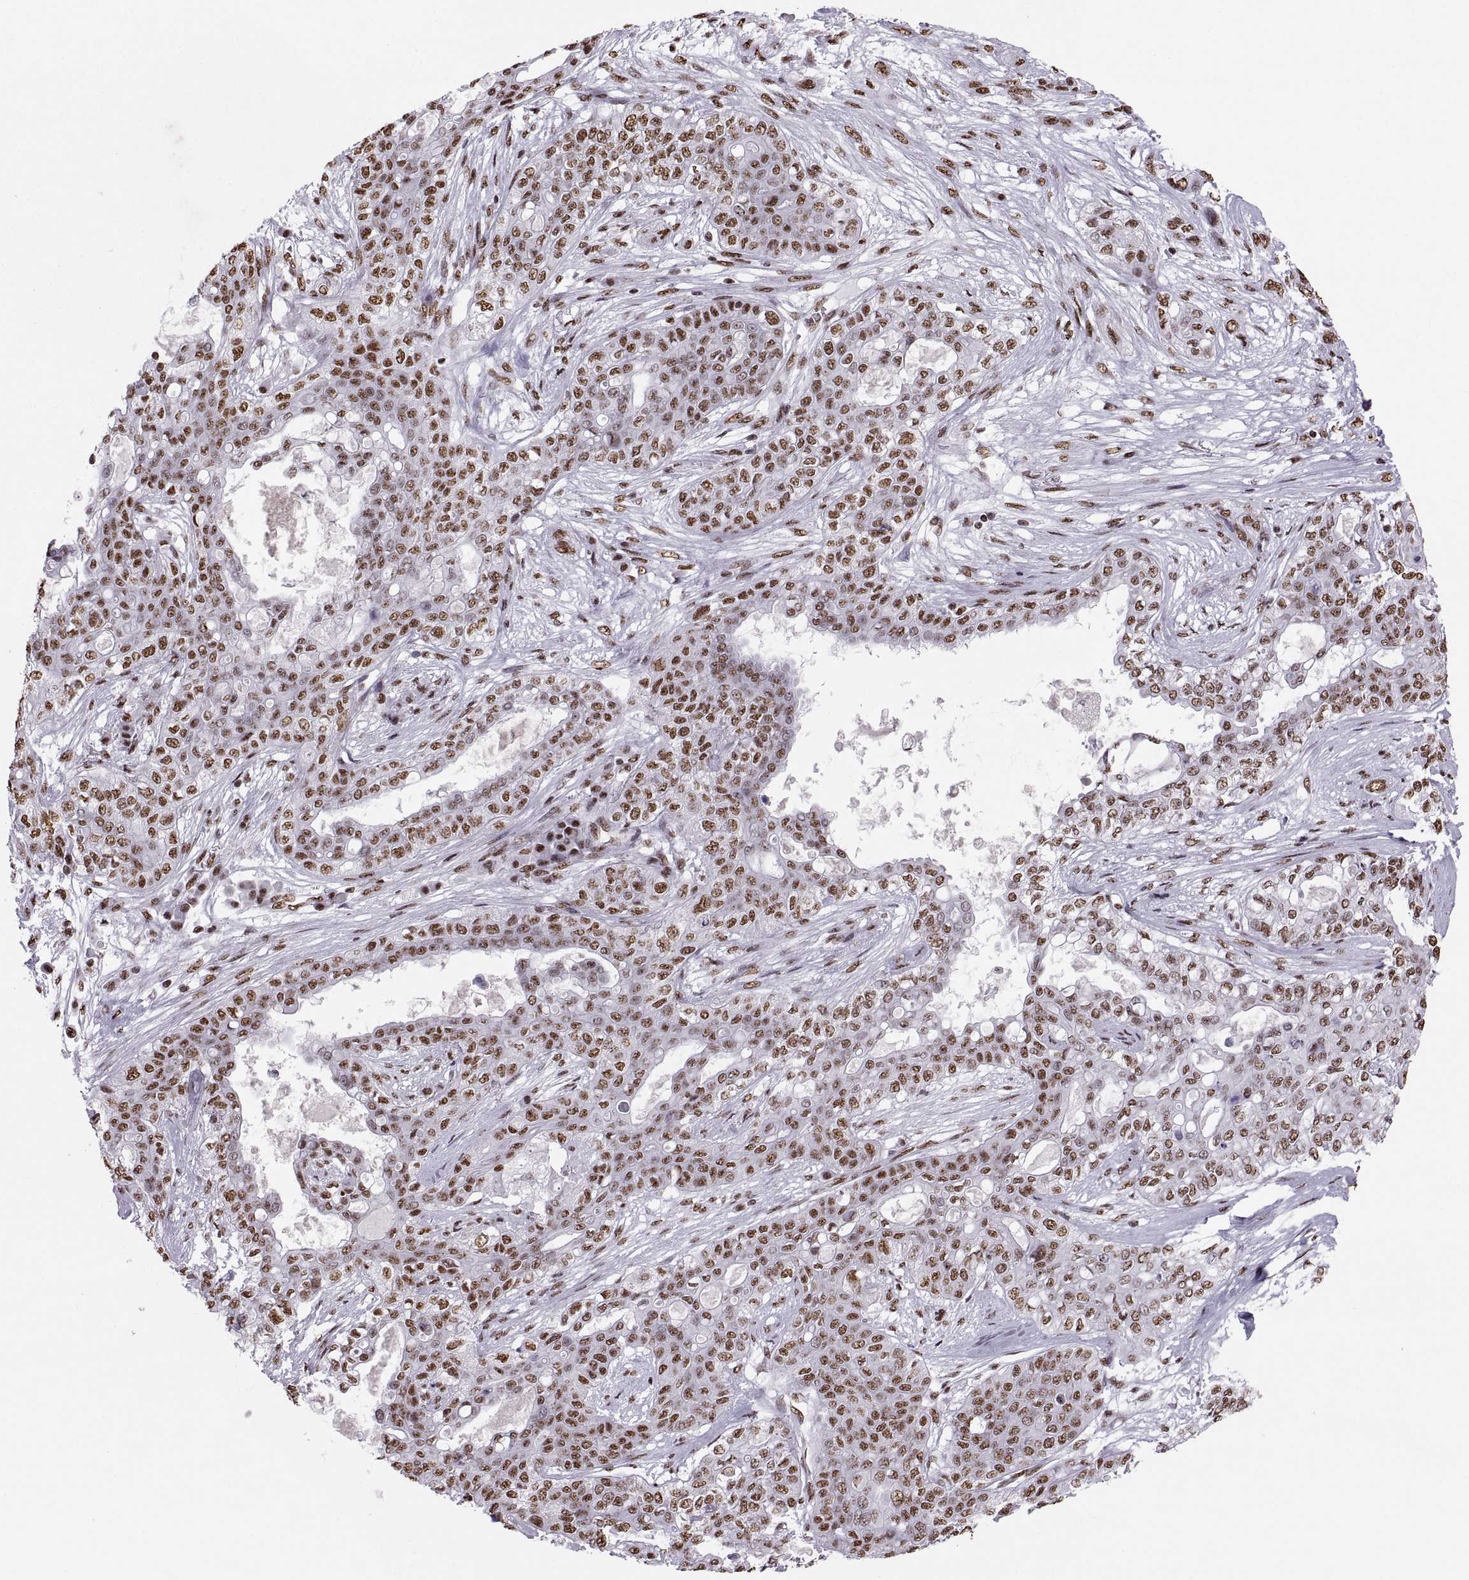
{"staining": {"intensity": "strong", "quantity": "25%-75%", "location": "nuclear"}, "tissue": "lung cancer", "cell_type": "Tumor cells", "image_type": "cancer", "snomed": [{"axis": "morphology", "description": "Squamous cell carcinoma, NOS"}, {"axis": "topography", "description": "Lung"}], "caption": "Immunohistochemistry (IHC) staining of lung cancer (squamous cell carcinoma), which demonstrates high levels of strong nuclear positivity in about 25%-75% of tumor cells indicating strong nuclear protein positivity. The staining was performed using DAB (3,3'-diaminobenzidine) (brown) for protein detection and nuclei were counterstained in hematoxylin (blue).", "gene": "SNAI1", "patient": {"sex": "female", "age": 70}}